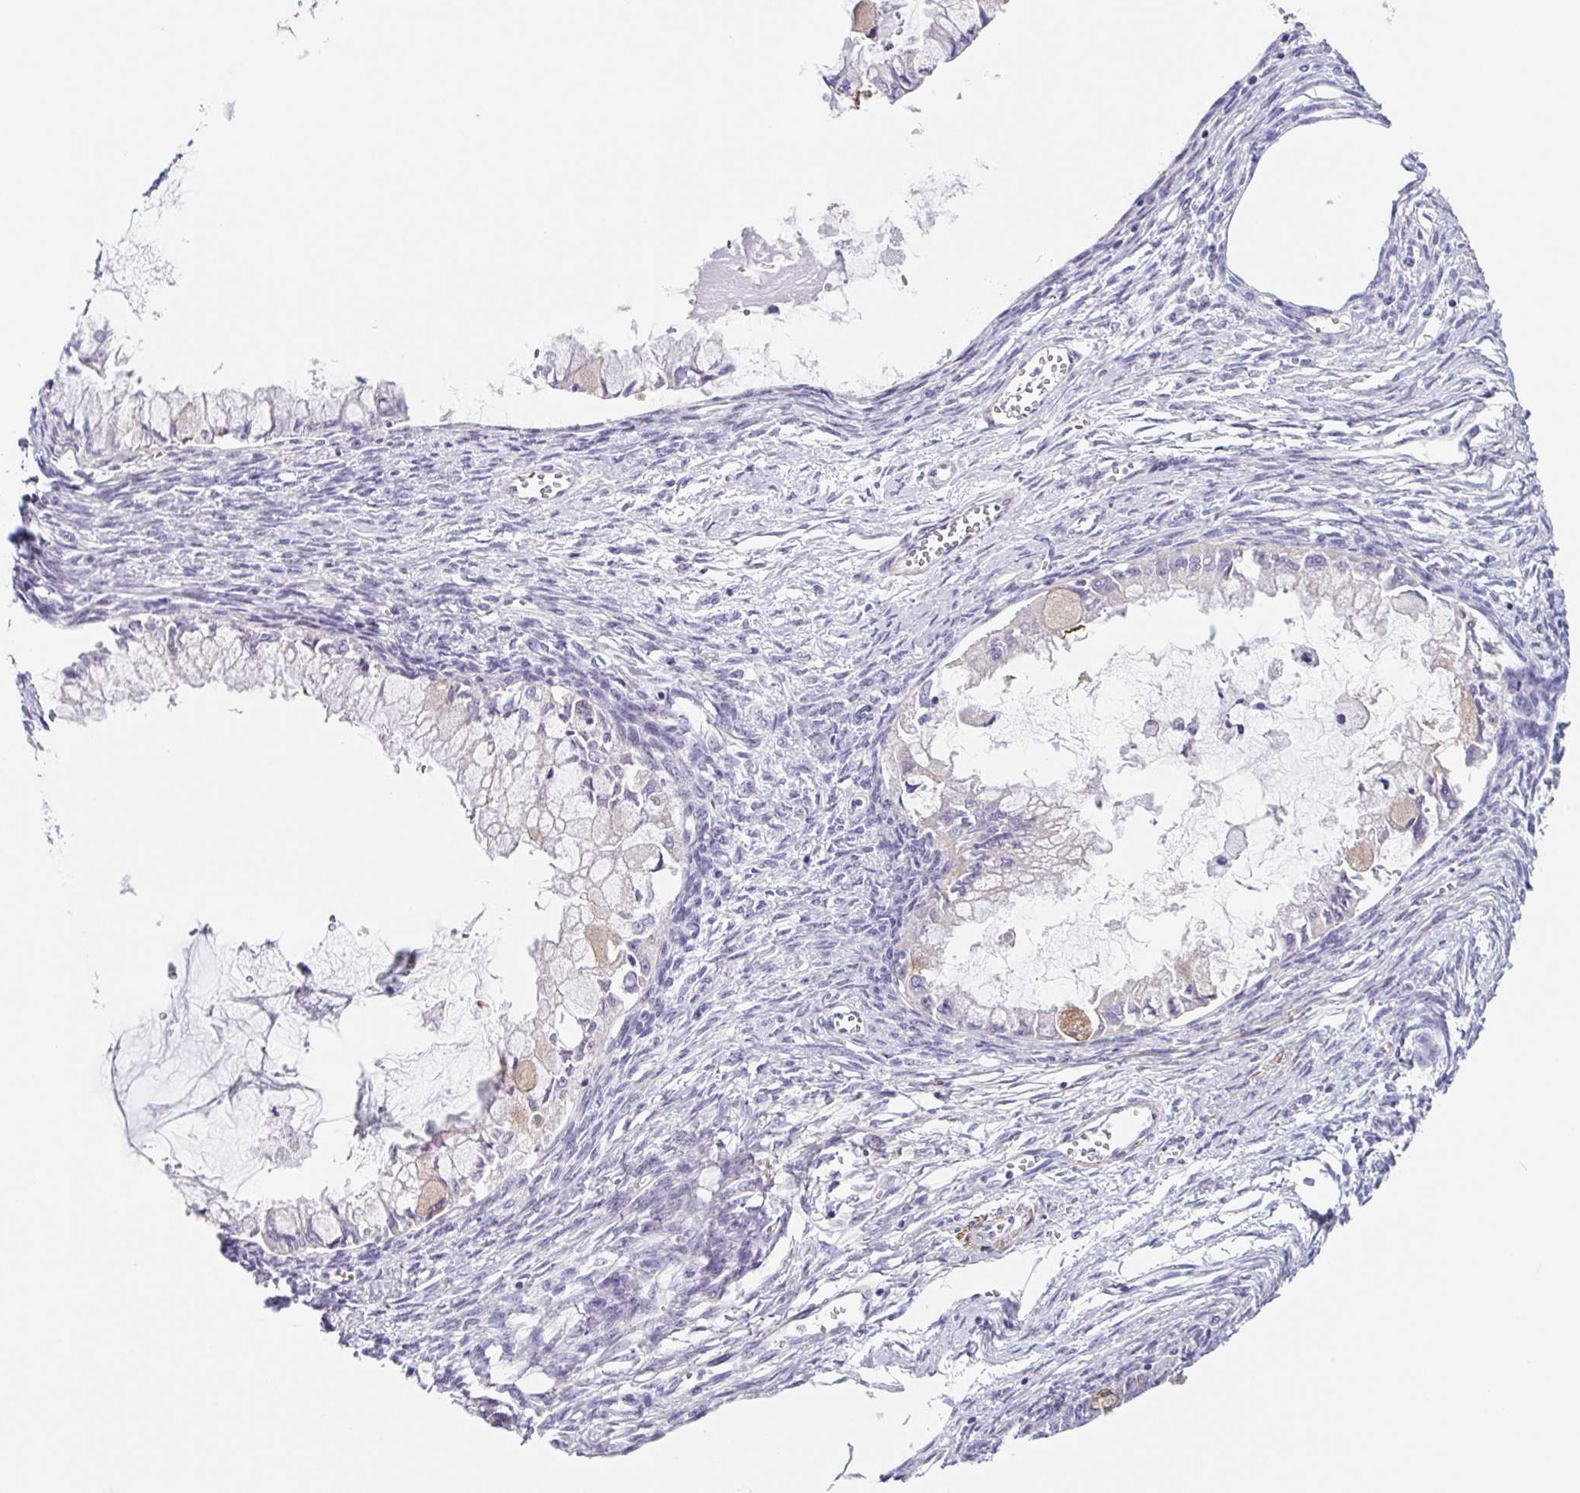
{"staining": {"intensity": "weak", "quantity": "<25%", "location": "cytoplasmic/membranous"}, "tissue": "ovarian cancer", "cell_type": "Tumor cells", "image_type": "cancer", "snomed": [{"axis": "morphology", "description": "Cystadenocarcinoma, mucinous, NOS"}, {"axis": "topography", "description": "Ovary"}], "caption": "This micrograph is of ovarian cancer (mucinous cystadenocarcinoma) stained with IHC to label a protein in brown with the nuclei are counter-stained blue. There is no expression in tumor cells. Brightfield microscopy of immunohistochemistry (IHC) stained with DAB (3,3'-diaminobenzidine) (brown) and hematoxylin (blue), captured at high magnification.", "gene": "DCAF17", "patient": {"sex": "female", "age": 34}}